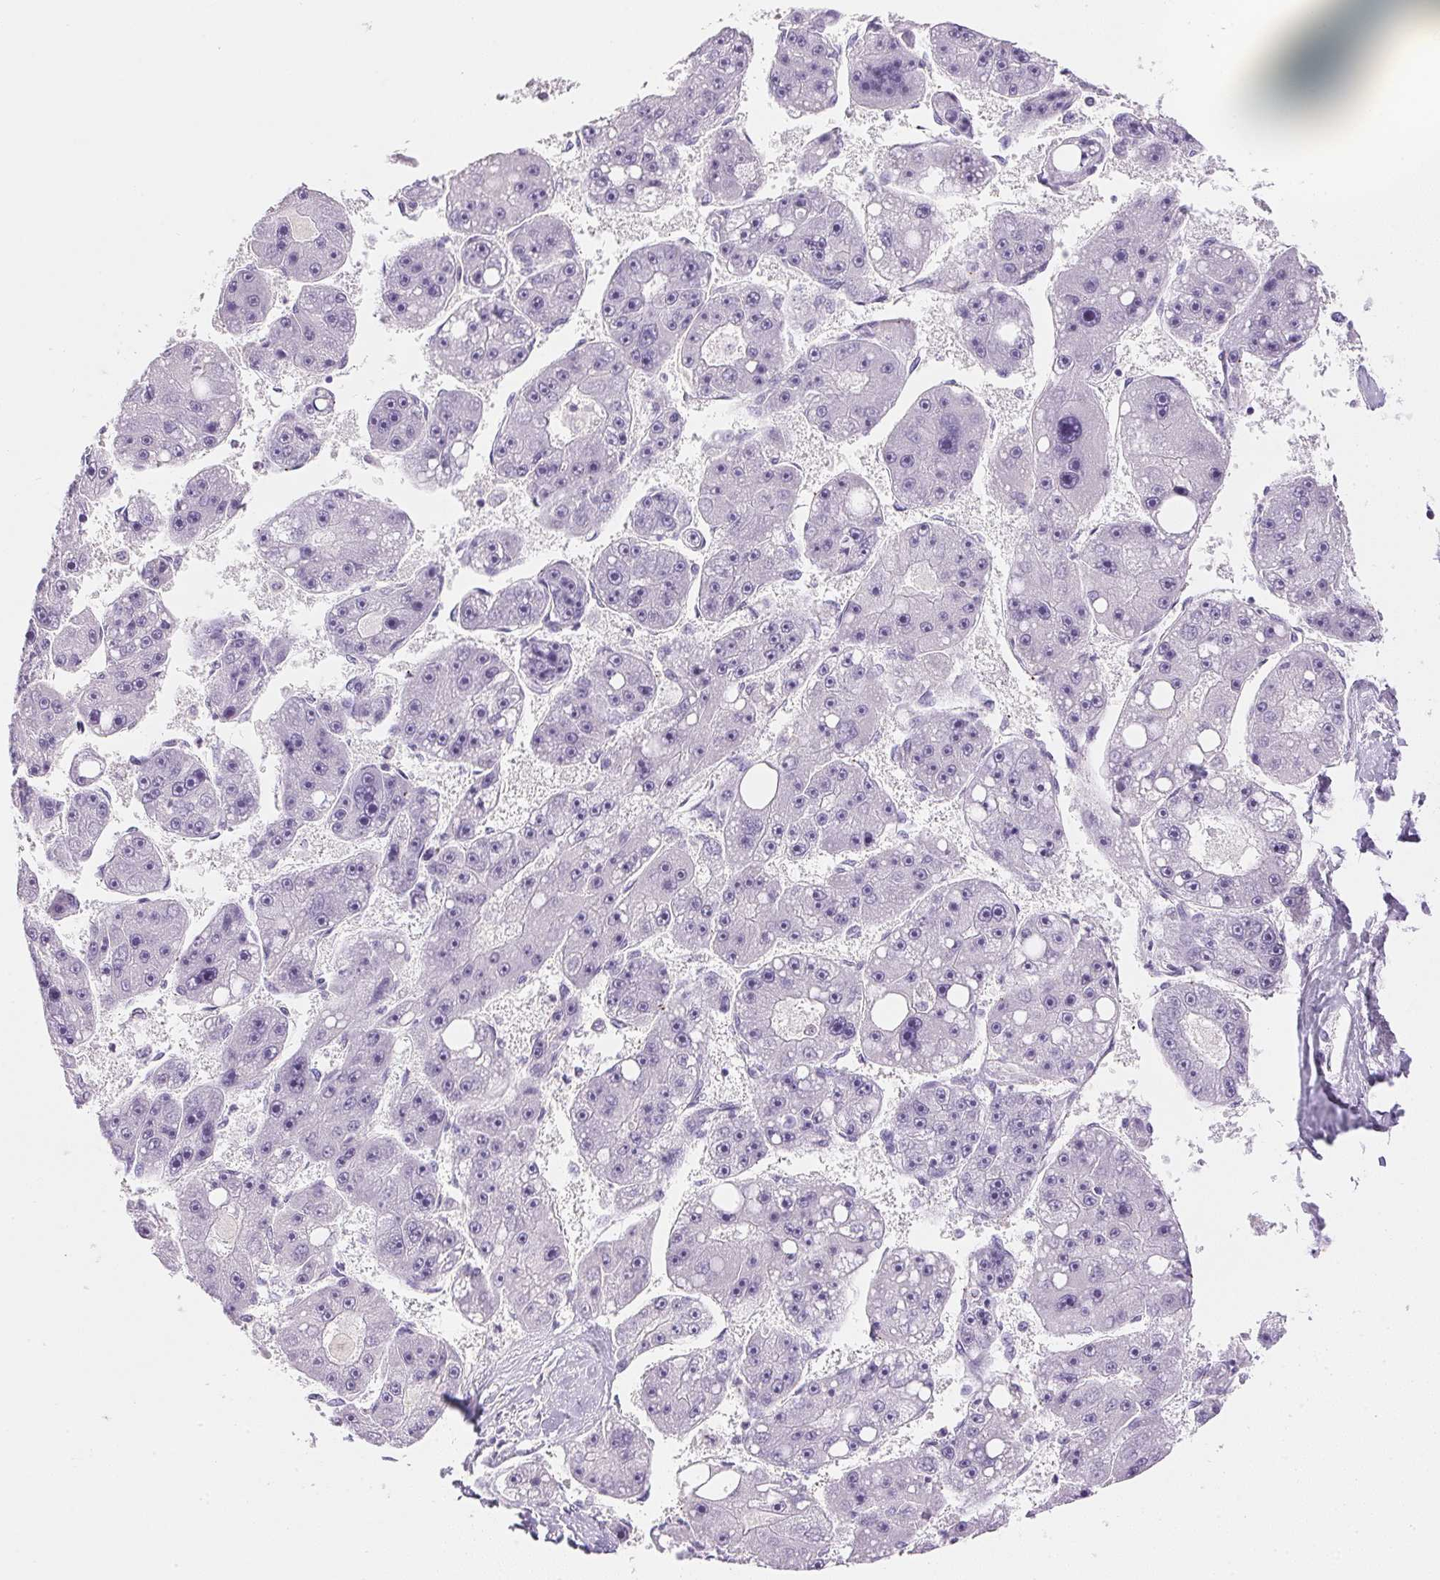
{"staining": {"intensity": "negative", "quantity": "none", "location": "none"}, "tissue": "liver cancer", "cell_type": "Tumor cells", "image_type": "cancer", "snomed": [{"axis": "morphology", "description": "Carcinoma, Hepatocellular, NOS"}, {"axis": "topography", "description": "Liver"}], "caption": "This is an immunohistochemistry (IHC) histopathology image of liver cancer (hepatocellular carcinoma). There is no staining in tumor cells.", "gene": "KCNE2", "patient": {"sex": "female", "age": 61}}